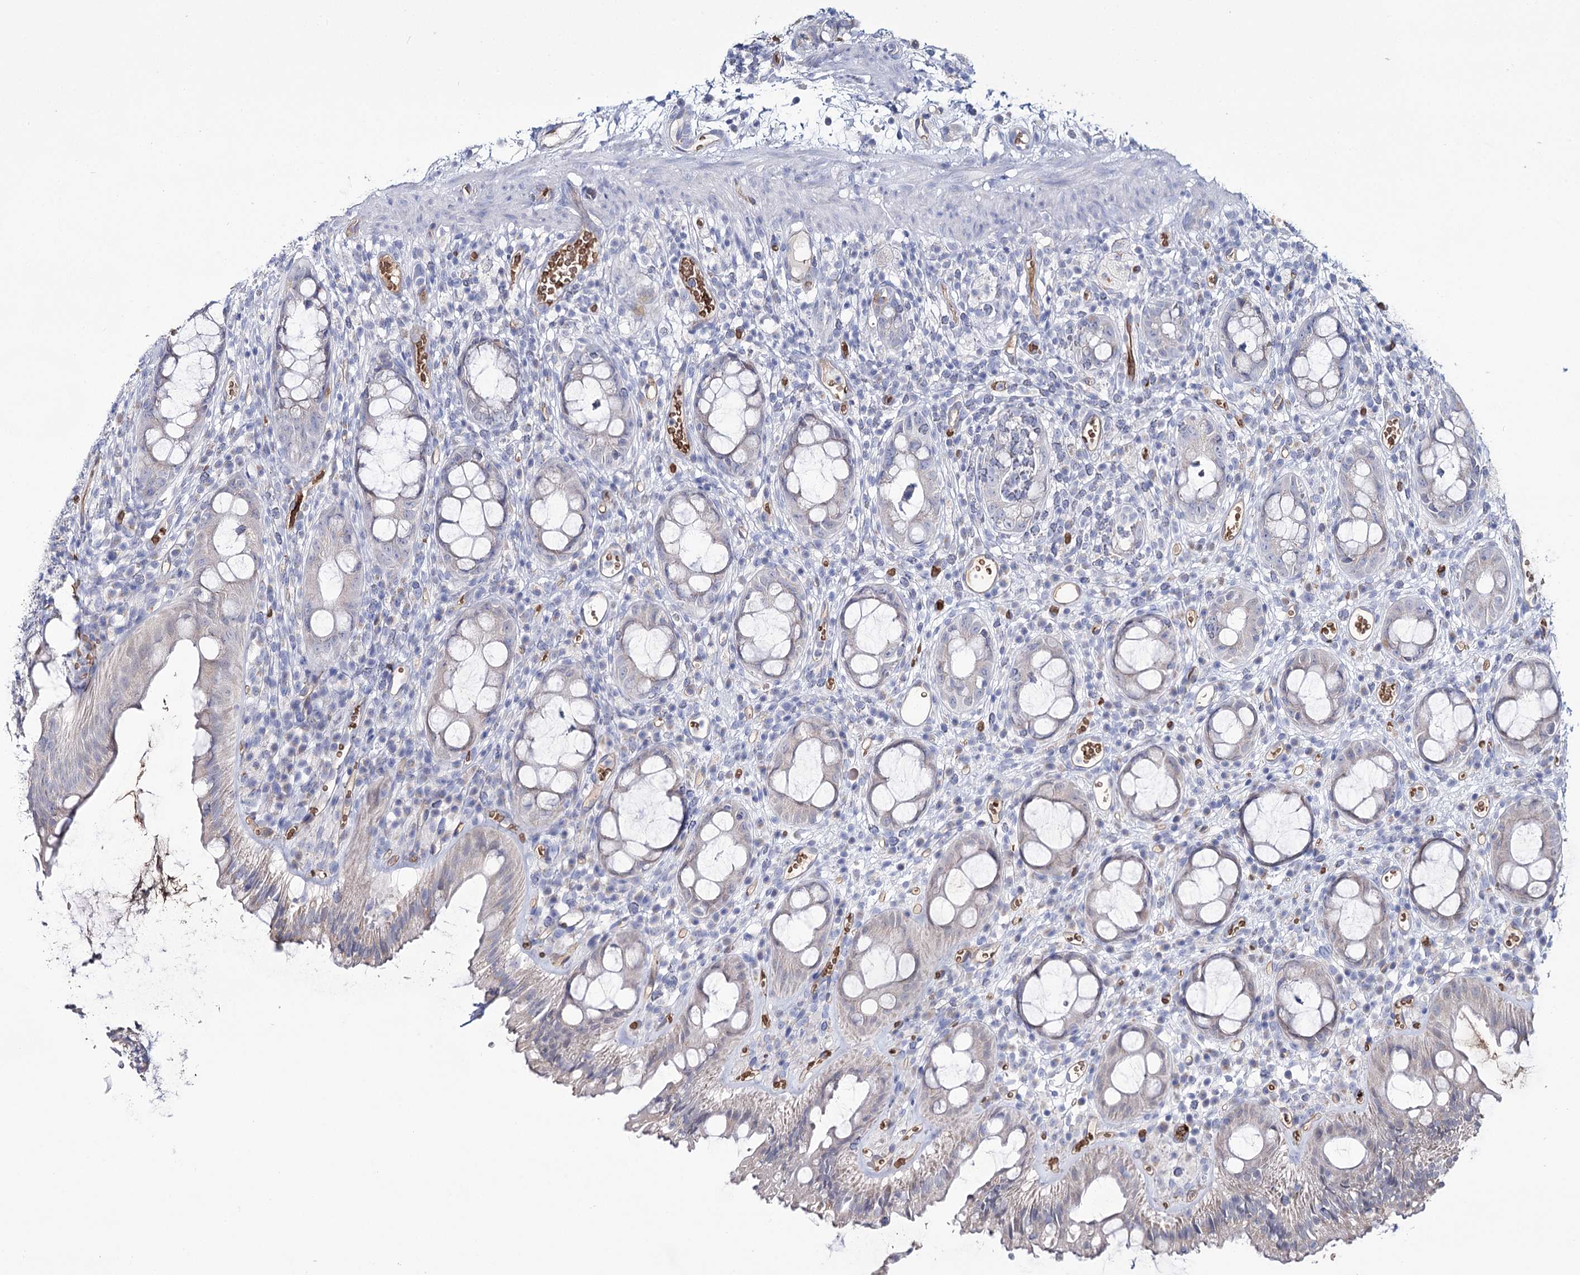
{"staining": {"intensity": "negative", "quantity": "none", "location": "none"}, "tissue": "rectum", "cell_type": "Glandular cells", "image_type": "normal", "snomed": [{"axis": "morphology", "description": "Normal tissue, NOS"}, {"axis": "topography", "description": "Rectum"}], "caption": "This micrograph is of normal rectum stained with immunohistochemistry (IHC) to label a protein in brown with the nuclei are counter-stained blue. There is no positivity in glandular cells.", "gene": "GBF1", "patient": {"sex": "female", "age": 57}}